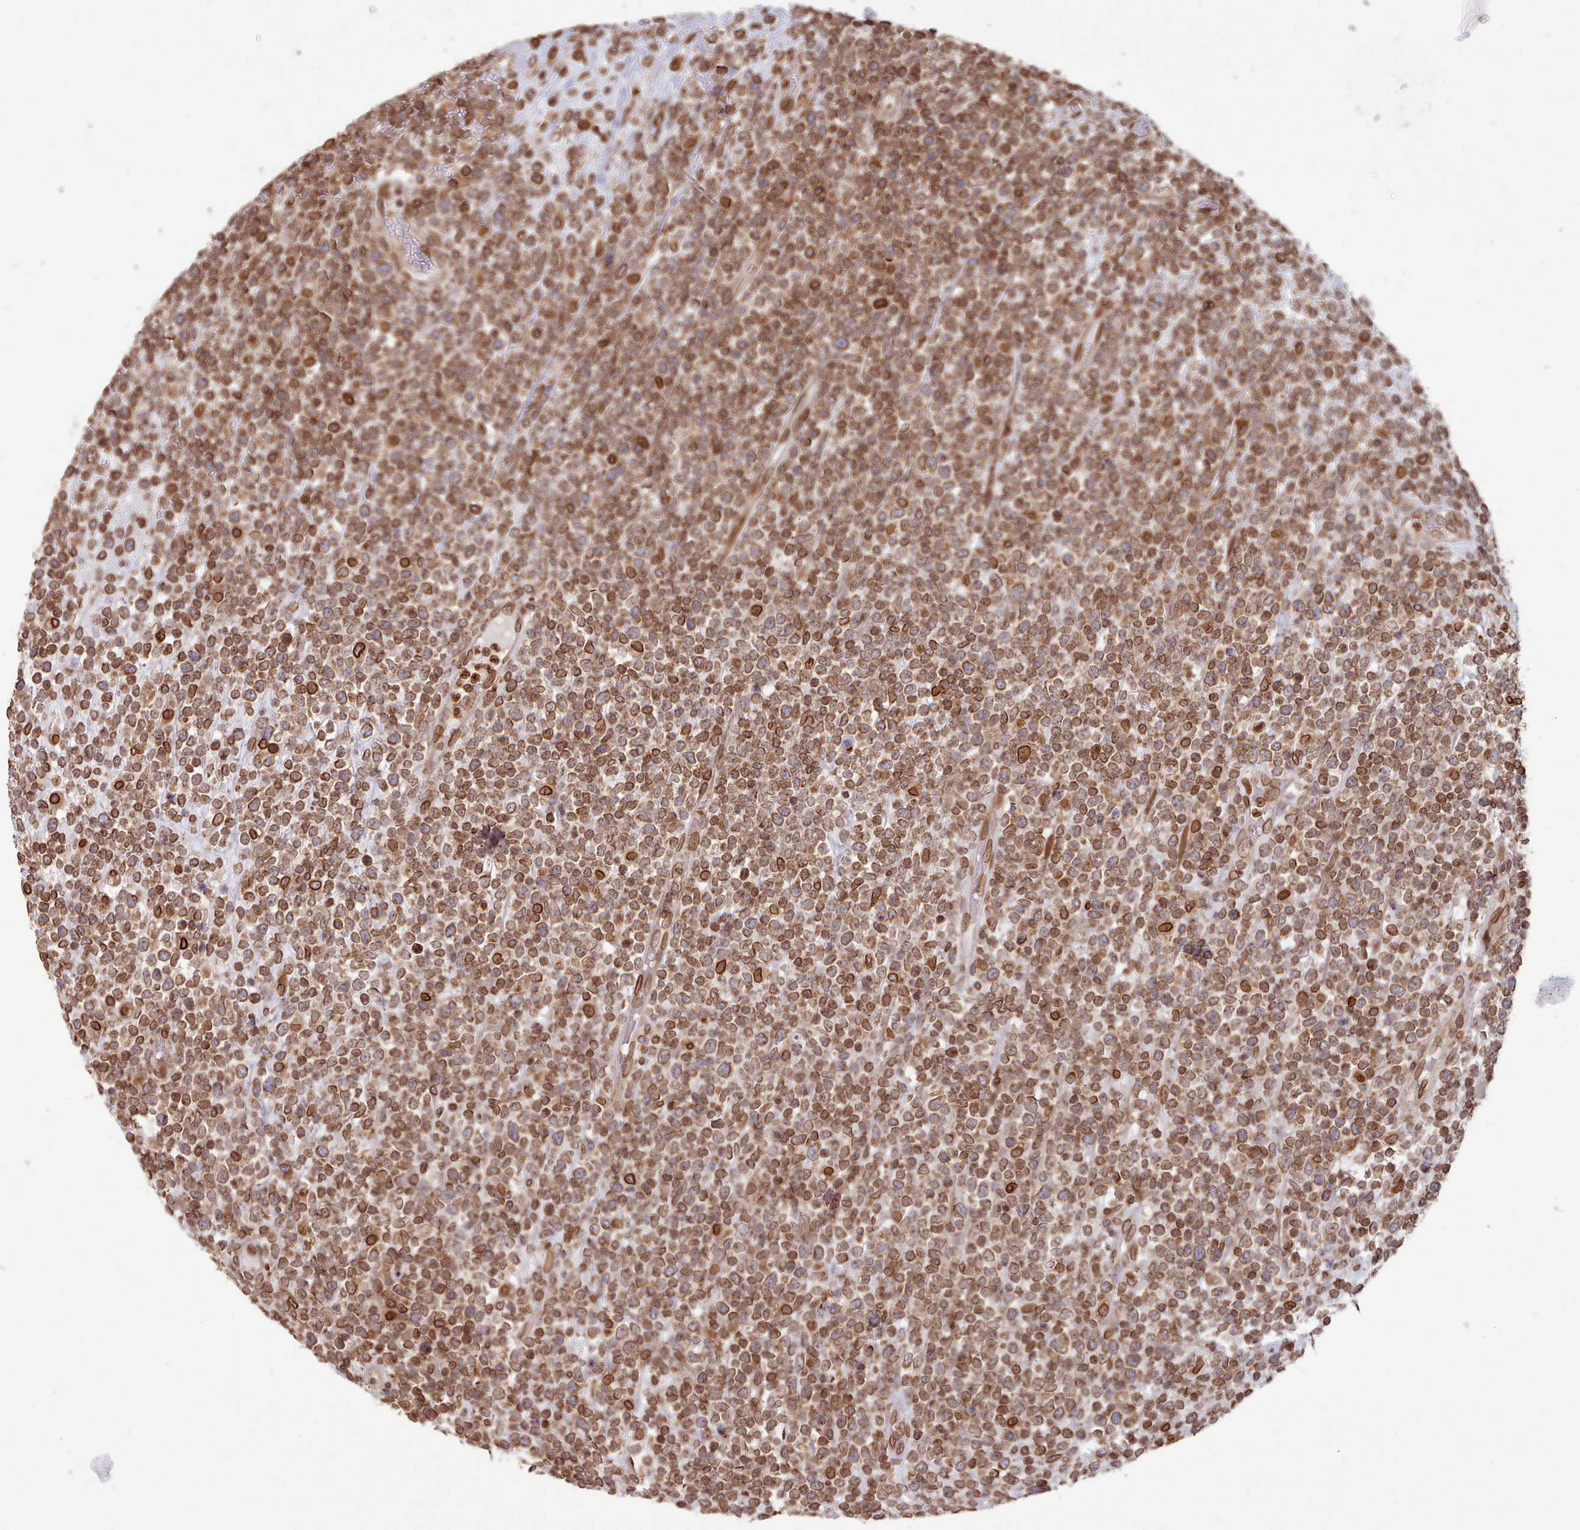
{"staining": {"intensity": "strong", "quantity": ">75%", "location": "cytoplasmic/membranous,nuclear"}, "tissue": "lymphoma", "cell_type": "Tumor cells", "image_type": "cancer", "snomed": [{"axis": "morphology", "description": "Malignant lymphoma, non-Hodgkin's type, High grade"}, {"axis": "topography", "description": "Colon"}], "caption": "A micrograph of human high-grade malignant lymphoma, non-Hodgkin's type stained for a protein displays strong cytoplasmic/membranous and nuclear brown staining in tumor cells.", "gene": "TOR1AIP1", "patient": {"sex": "female", "age": 53}}